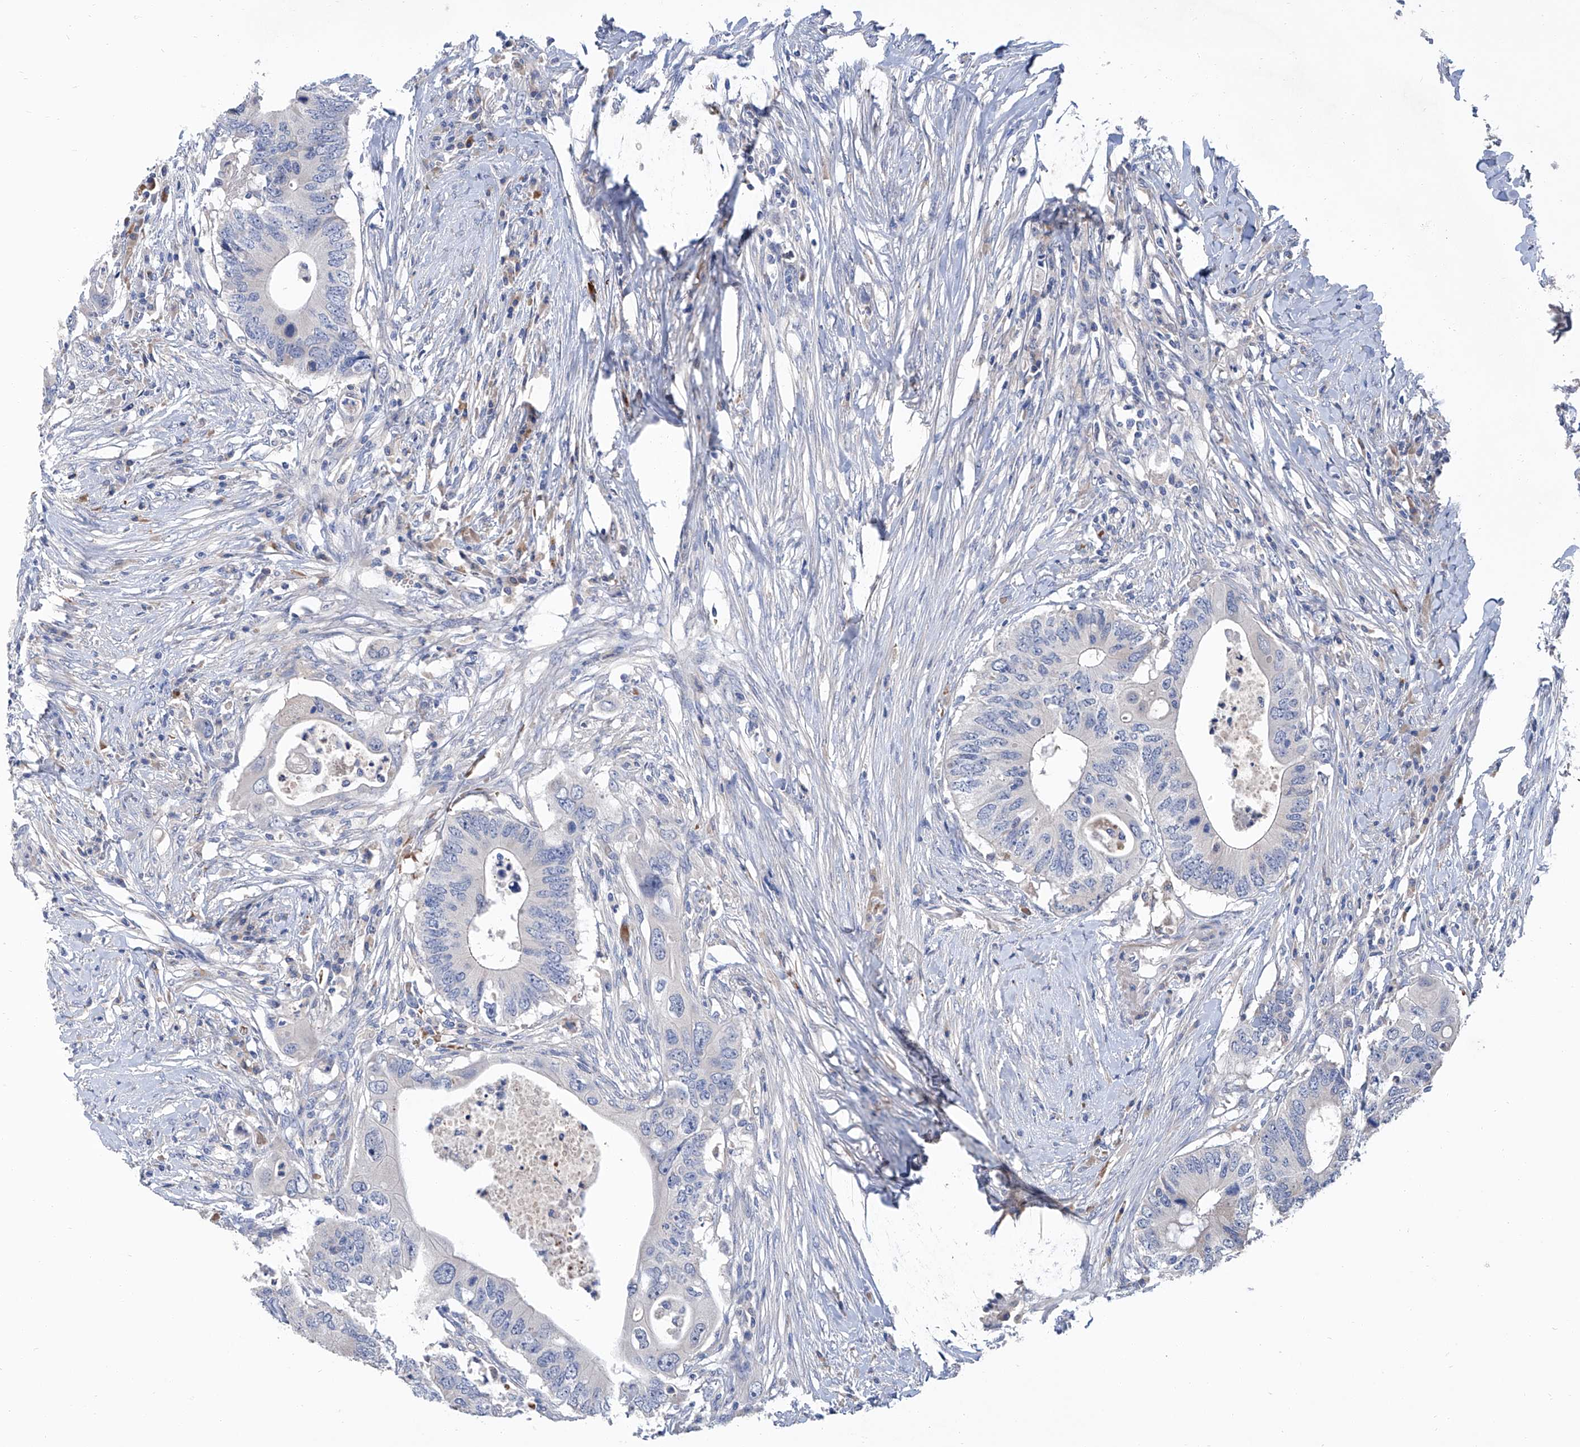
{"staining": {"intensity": "negative", "quantity": "none", "location": "none"}, "tissue": "colorectal cancer", "cell_type": "Tumor cells", "image_type": "cancer", "snomed": [{"axis": "morphology", "description": "Adenocarcinoma, NOS"}, {"axis": "topography", "description": "Colon"}], "caption": "A high-resolution photomicrograph shows immunohistochemistry (IHC) staining of colorectal cancer, which exhibits no significant expression in tumor cells. The staining was performed using DAB (3,3'-diaminobenzidine) to visualize the protein expression in brown, while the nuclei were stained in blue with hematoxylin (Magnification: 20x).", "gene": "GPT", "patient": {"sex": "male", "age": 71}}